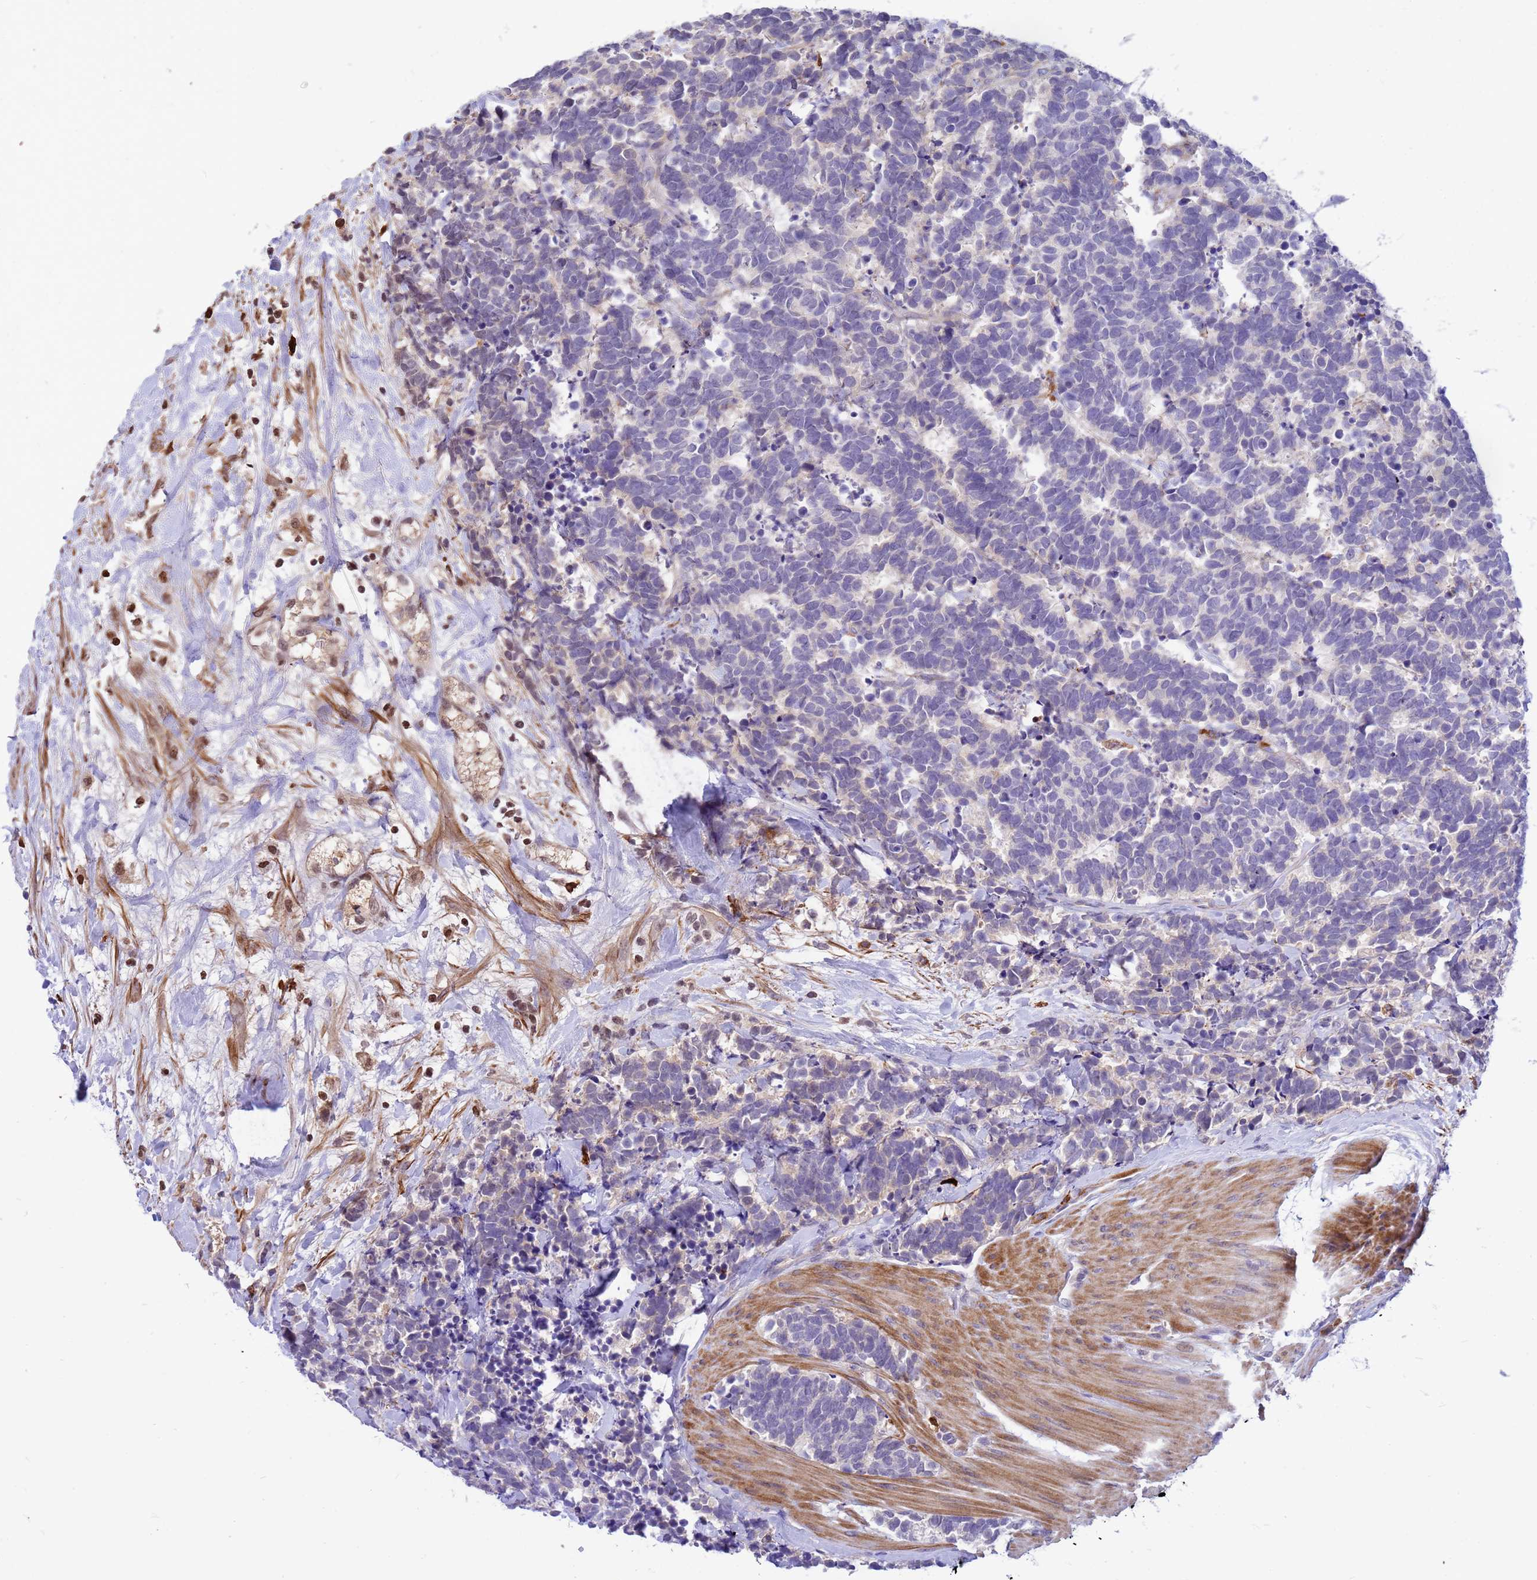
{"staining": {"intensity": "negative", "quantity": "none", "location": "none"}, "tissue": "carcinoid", "cell_type": "Tumor cells", "image_type": "cancer", "snomed": [{"axis": "morphology", "description": "Carcinoma, NOS"}, {"axis": "morphology", "description": "Carcinoid, malignant, NOS"}, {"axis": "topography", "description": "Prostate"}], "caption": "IHC photomicrograph of neoplastic tissue: carcinoid stained with DAB displays no significant protein expression in tumor cells.", "gene": "ORM1", "patient": {"sex": "male", "age": 57}}